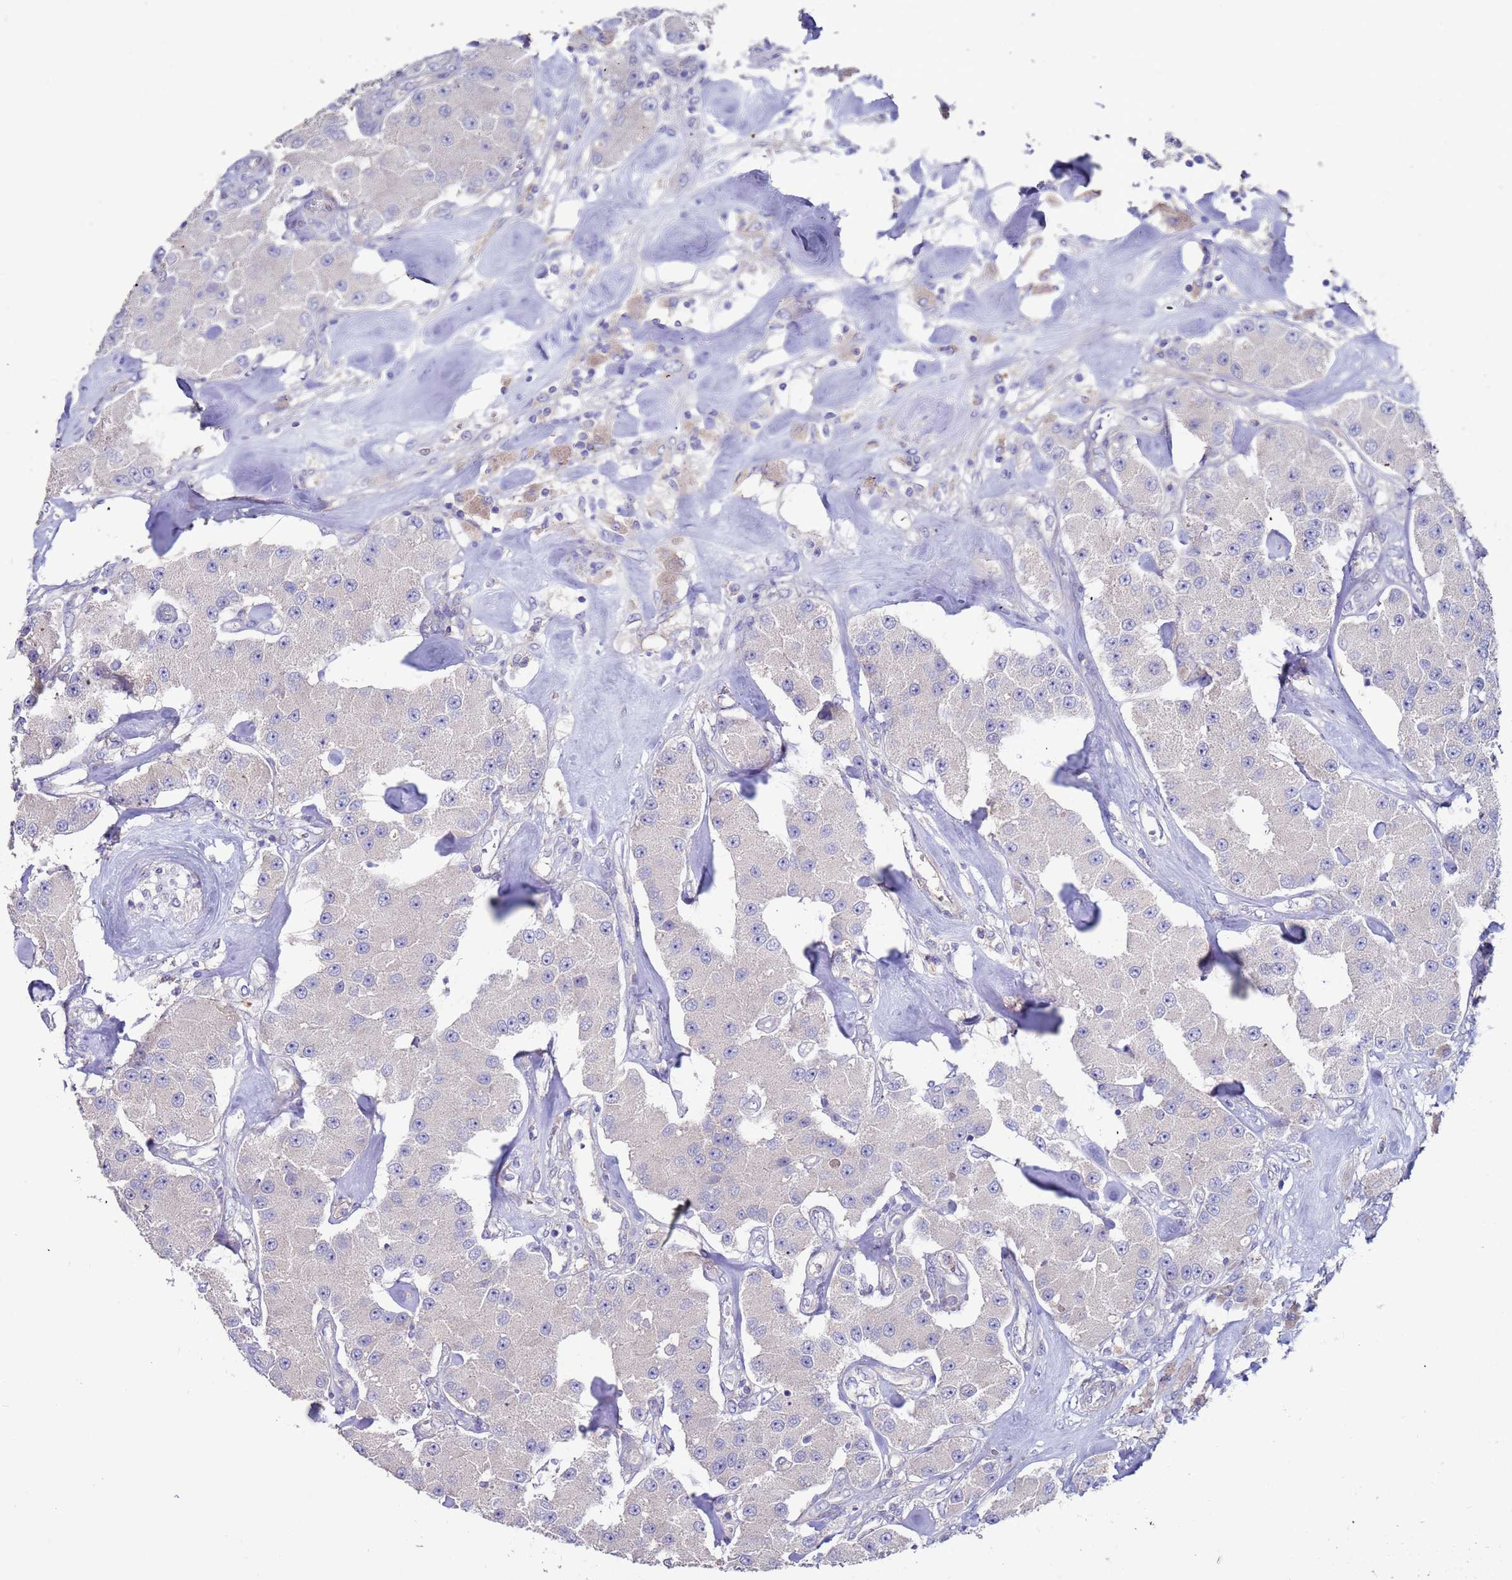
{"staining": {"intensity": "negative", "quantity": "none", "location": "none"}, "tissue": "carcinoid", "cell_type": "Tumor cells", "image_type": "cancer", "snomed": [{"axis": "morphology", "description": "Carcinoid, malignant, NOS"}, {"axis": "topography", "description": "Pancreas"}], "caption": "Malignant carcinoid was stained to show a protein in brown. There is no significant positivity in tumor cells.", "gene": "KRTCAP3", "patient": {"sex": "male", "age": 41}}